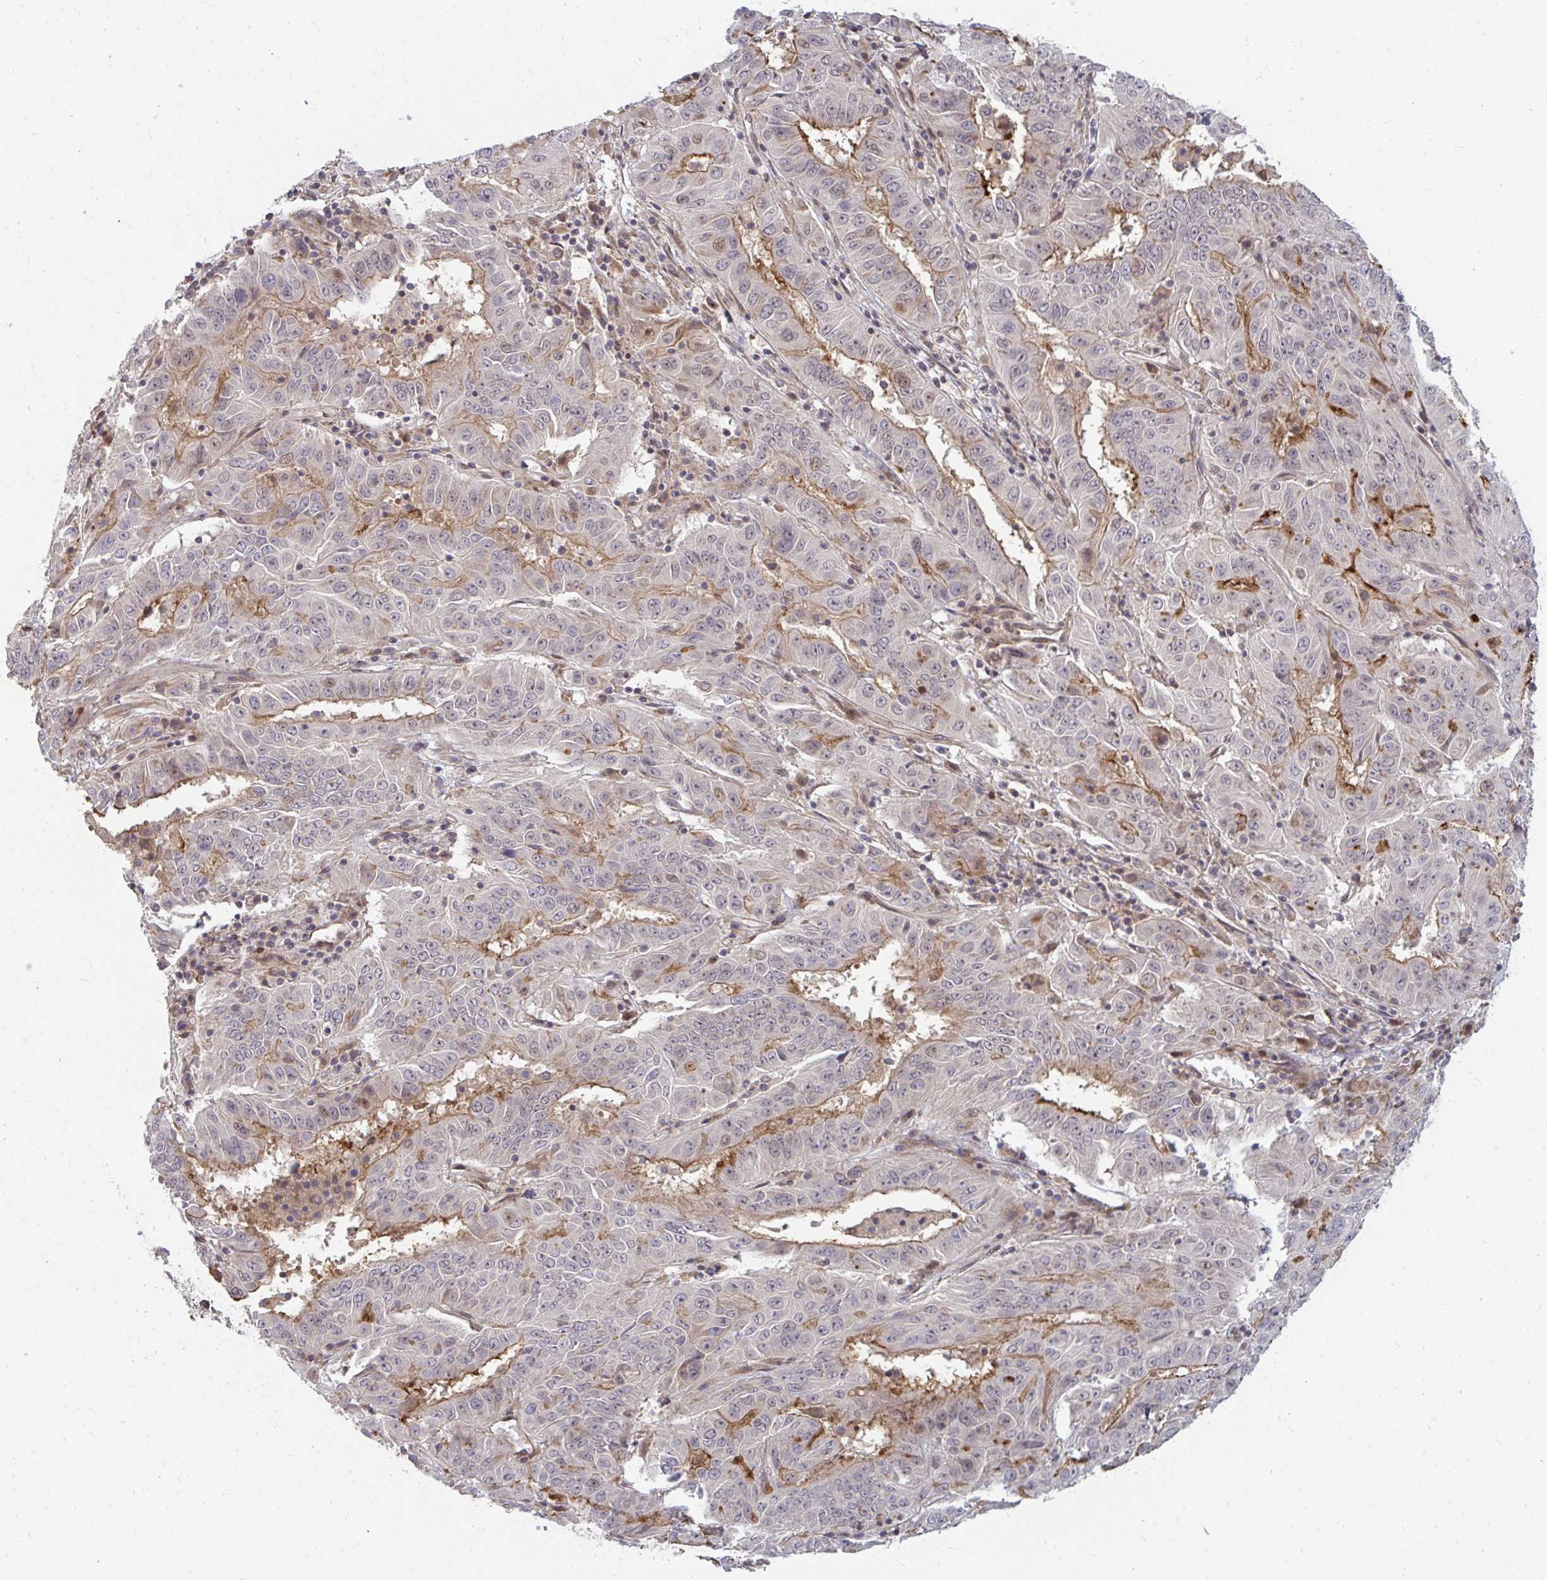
{"staining": {"intensity": "moderate", "quantity": "<25%", "location": "cytoplasmic/membranous"}, "tissue": "pancreatic cancer", "cell_type": "Tumor cells", "image_type": "cancer", "snomed": [{"axis": "morphology", "description": "Adenocarcinoma, NOS"}, {"axis": "topography", "description": "Pancreas"}], "caption": "Immunohistochemistry (IHC) (DAB (3,3'-diaminobenzidine)) staining of human pancreatic adenocarcinoma exhibits moderate cytoplasmic/membranous protein staining in about <25% of tumor cells.", "gene": "ZNF285", "patient": {"sex": "male", "age": 63}}